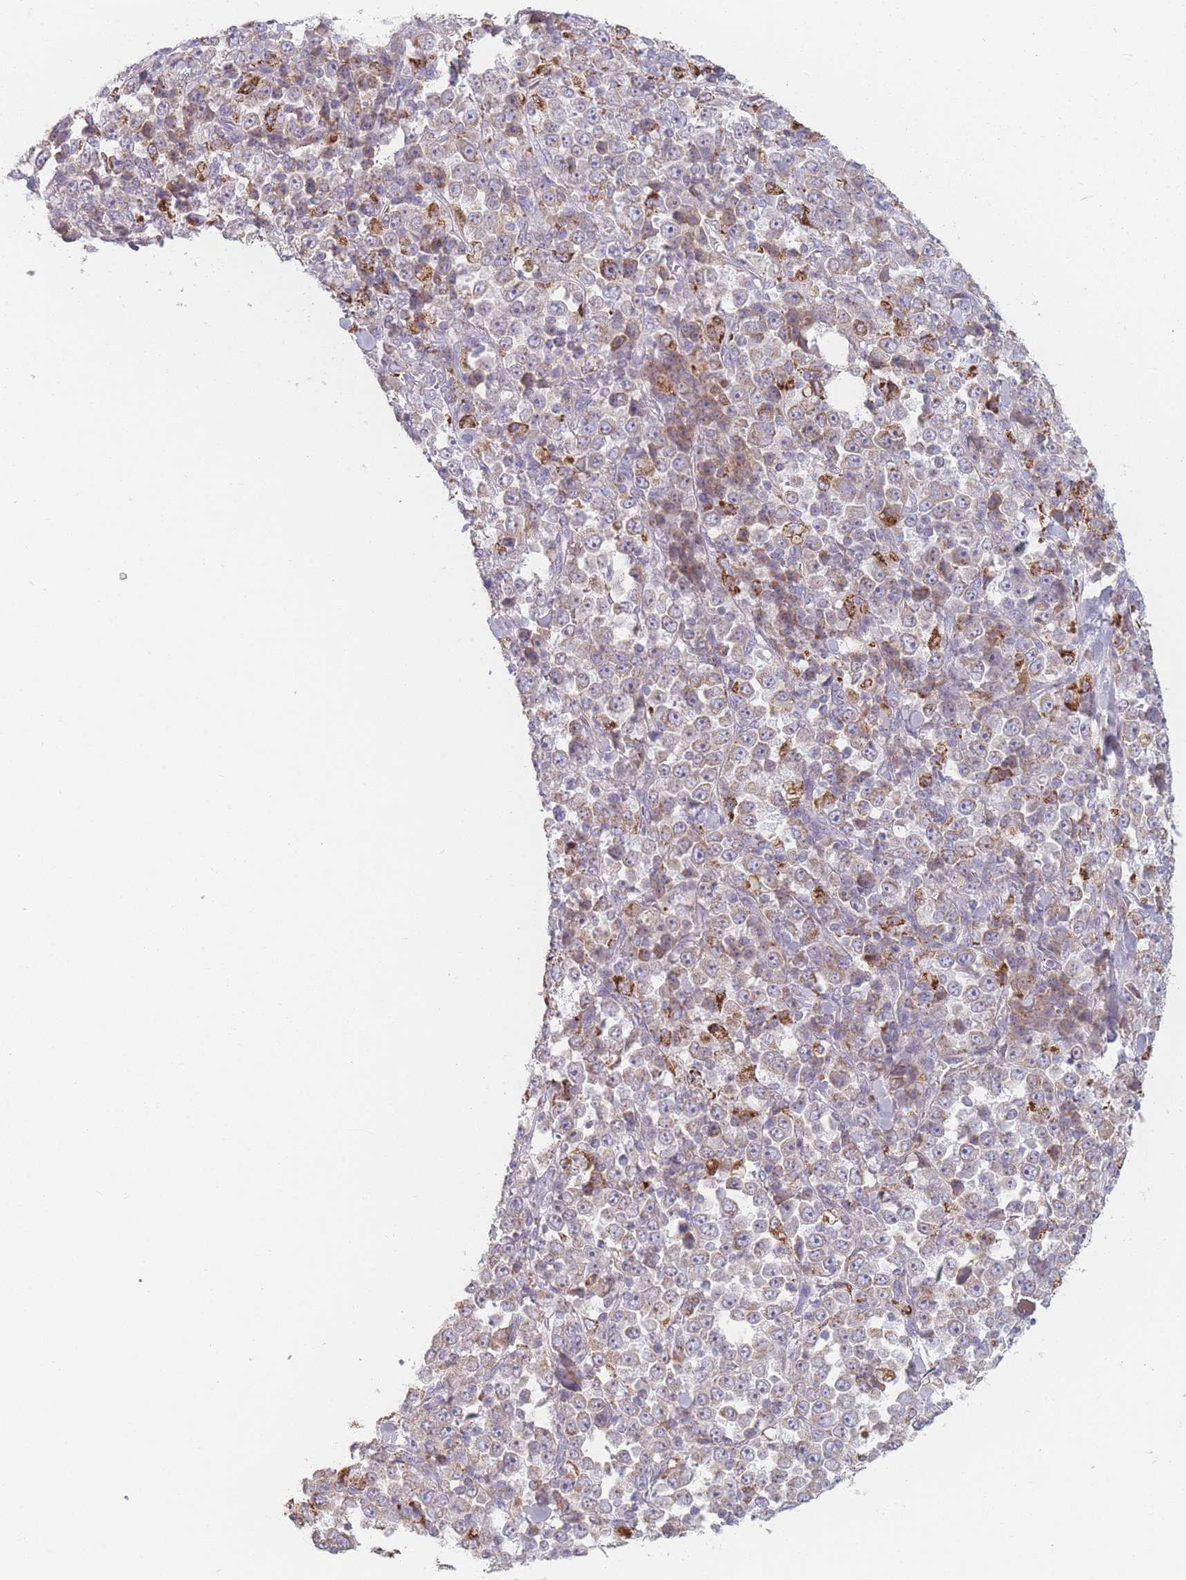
{"staining": {"intensity": "weak", "quantity": "<25%", "location": "cytoplasmic/membranous"}, "tissue": "stomach cancer", "cell_type": "Tumor cells", "image_type": "cancer", "snomed": [{"axis": "morphology", "description": "Normal tissue, NOS"}, {"axis": "morphology", "description": "Adenocarcinoma, NOS"}, {"axis": "topography", "description": "Stomach, upper"}, {"axis": "topography", "description": "Stomach"}], "caption": "This is a micrograph of IHC staining of stomach cancer, which shows no positivity in tumor cells.", "gene": "PEX11B", "patient": {"sex": "male", "age": 59}}